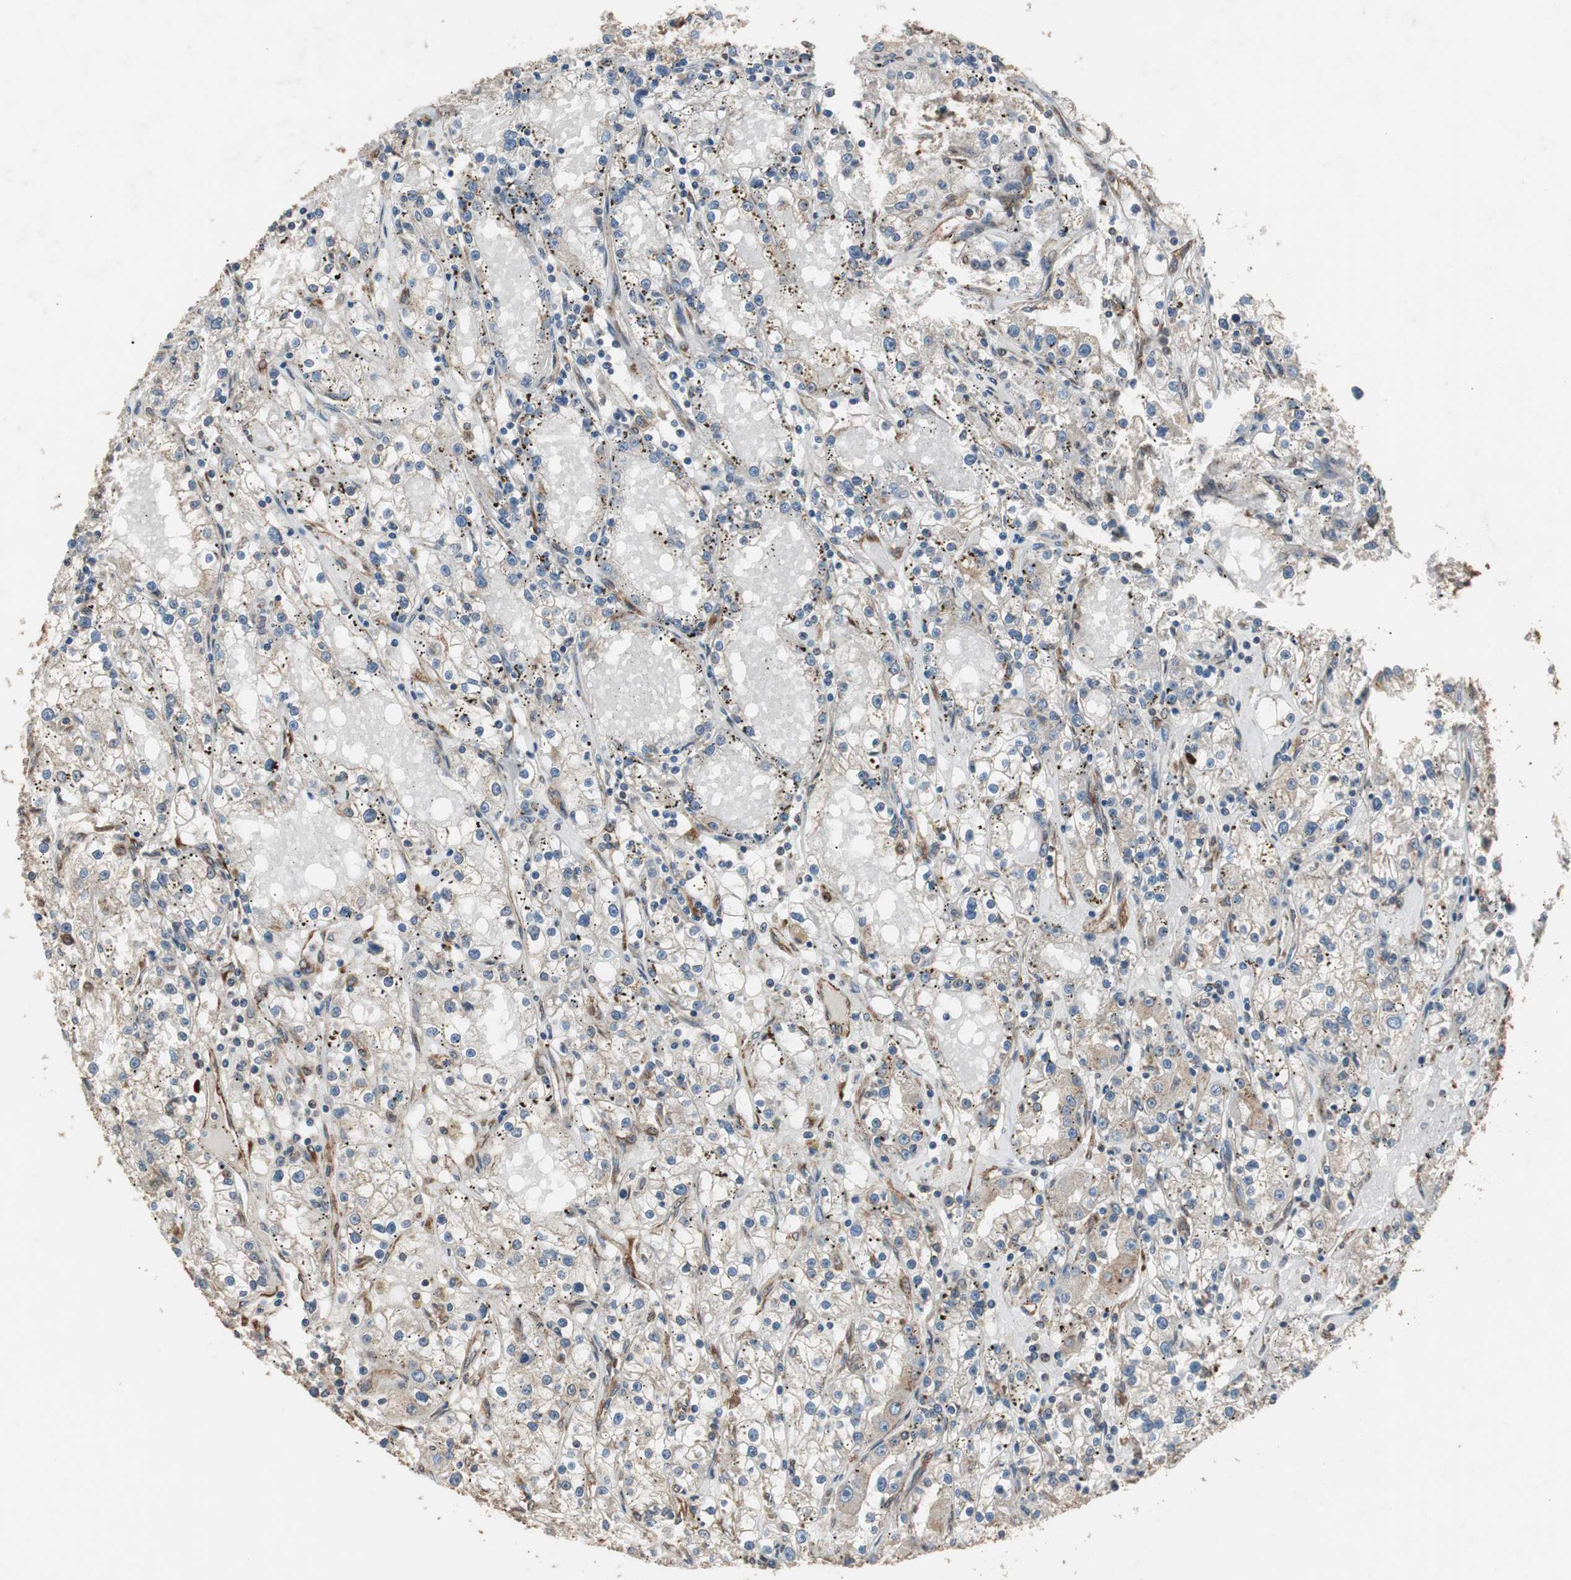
{"staining": {"intensity": "weak", "quantity": "<25%", "location": "cytoplasmic/membranous"}, "tissue": "renal cancer", "cell_type": "Tumor cells", "image_type": "cancer", "snomed": [{"axis": "morphology", "description": "Adenocarcinoma, NOS"}, {"axis": "topography", "description": "Kidney"}], "caption": "Renal adenocarcinoma was stained to show a protein in brown. There is no significant expression in tumor cells.", "gene": "LZTS1", "patient": {"sex": "male", "age": 56}}